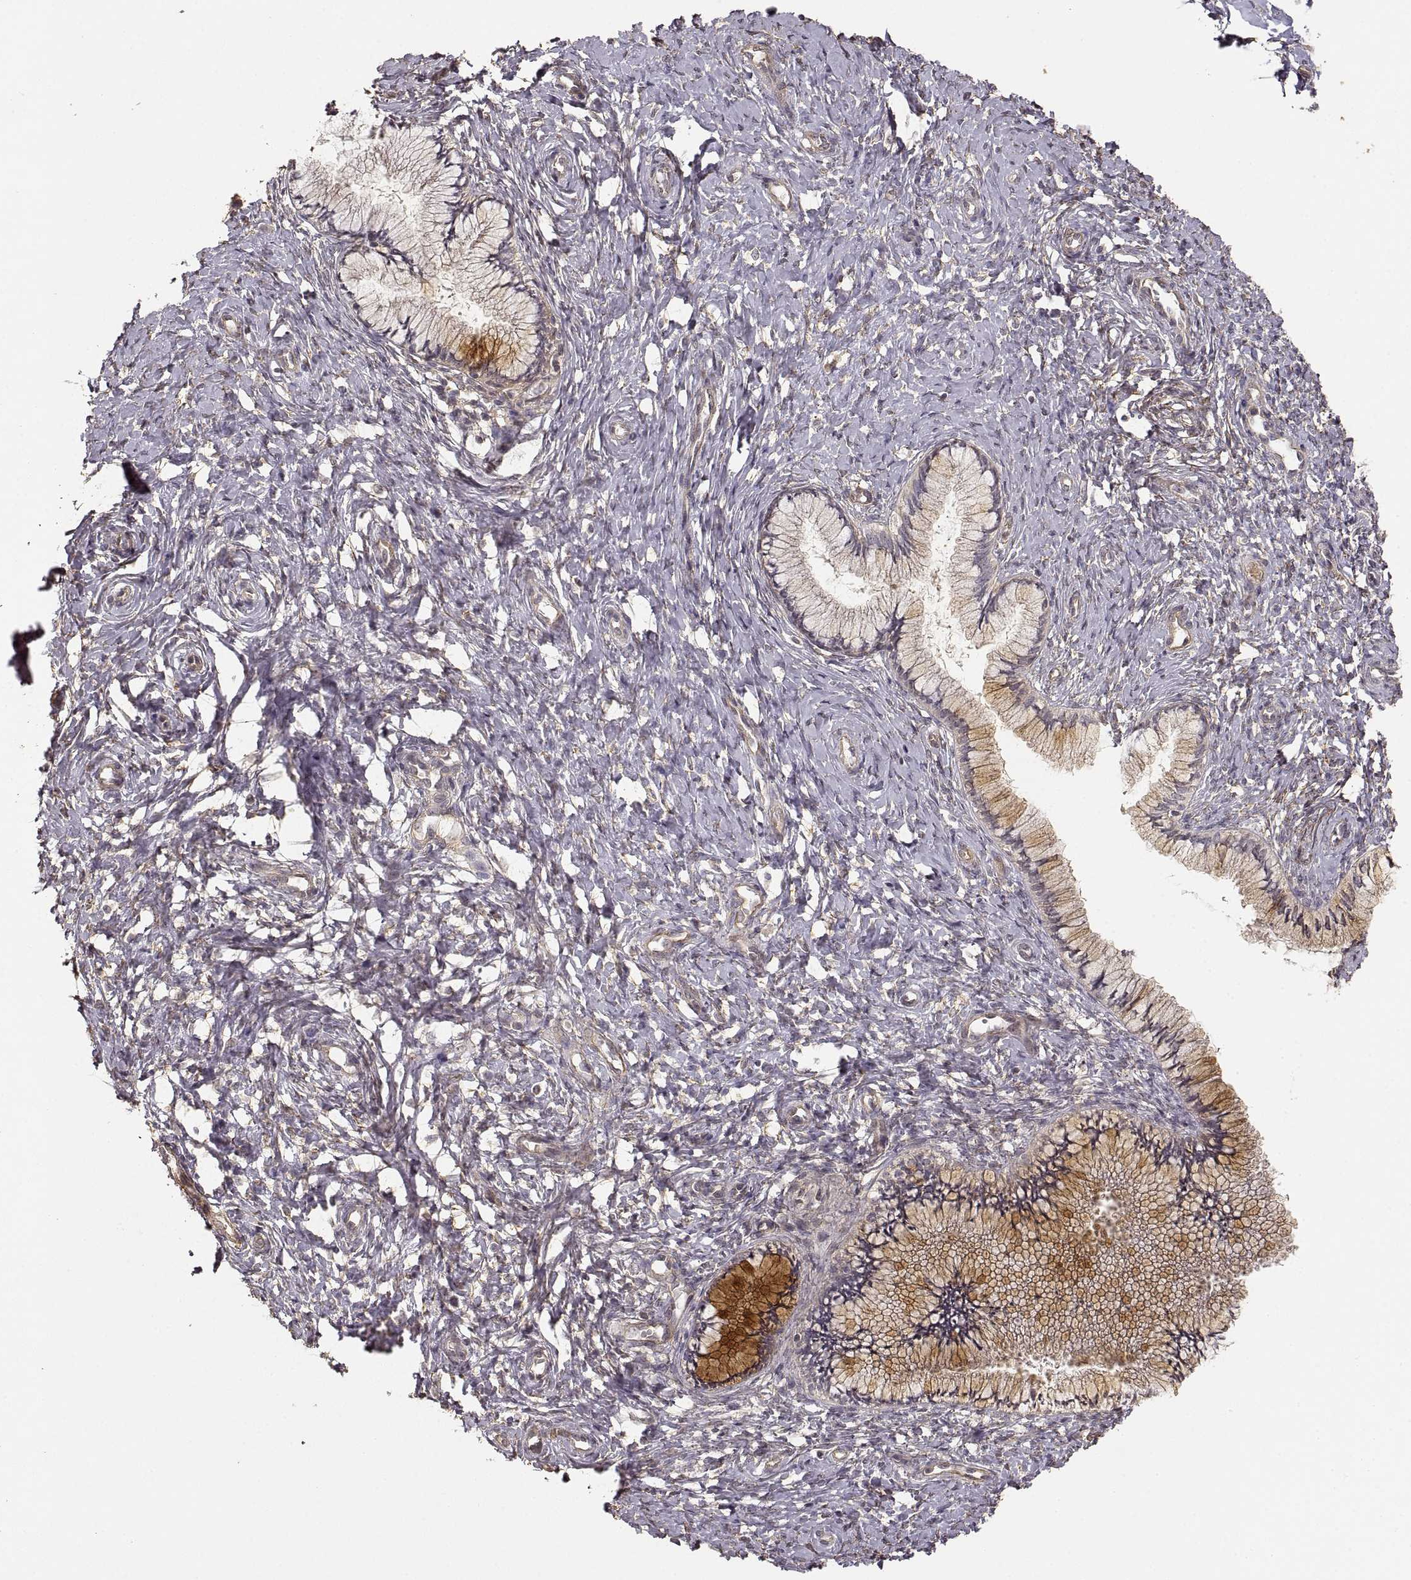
{"staining": {"intensity": "moderate", "quantity": "25%-75%", "location": "cytoplasmic/membranous"}, "tissue": "cervix", "cell_type": "Glandular cells", "image_type": "normal", "snomed": [{"axis": "morphology", "description": "Normal tissue, NOS"}, {"axis": "topography", "description": "Cervix"}], "caption": "Brown immunohistochemical staining in benign cervix shows moderate cytoplasmic/membranous positivity in about 25%-75% of glandular cells.", "gene": "LAMA4", "patient": {"sex": "female", "age": 37}}